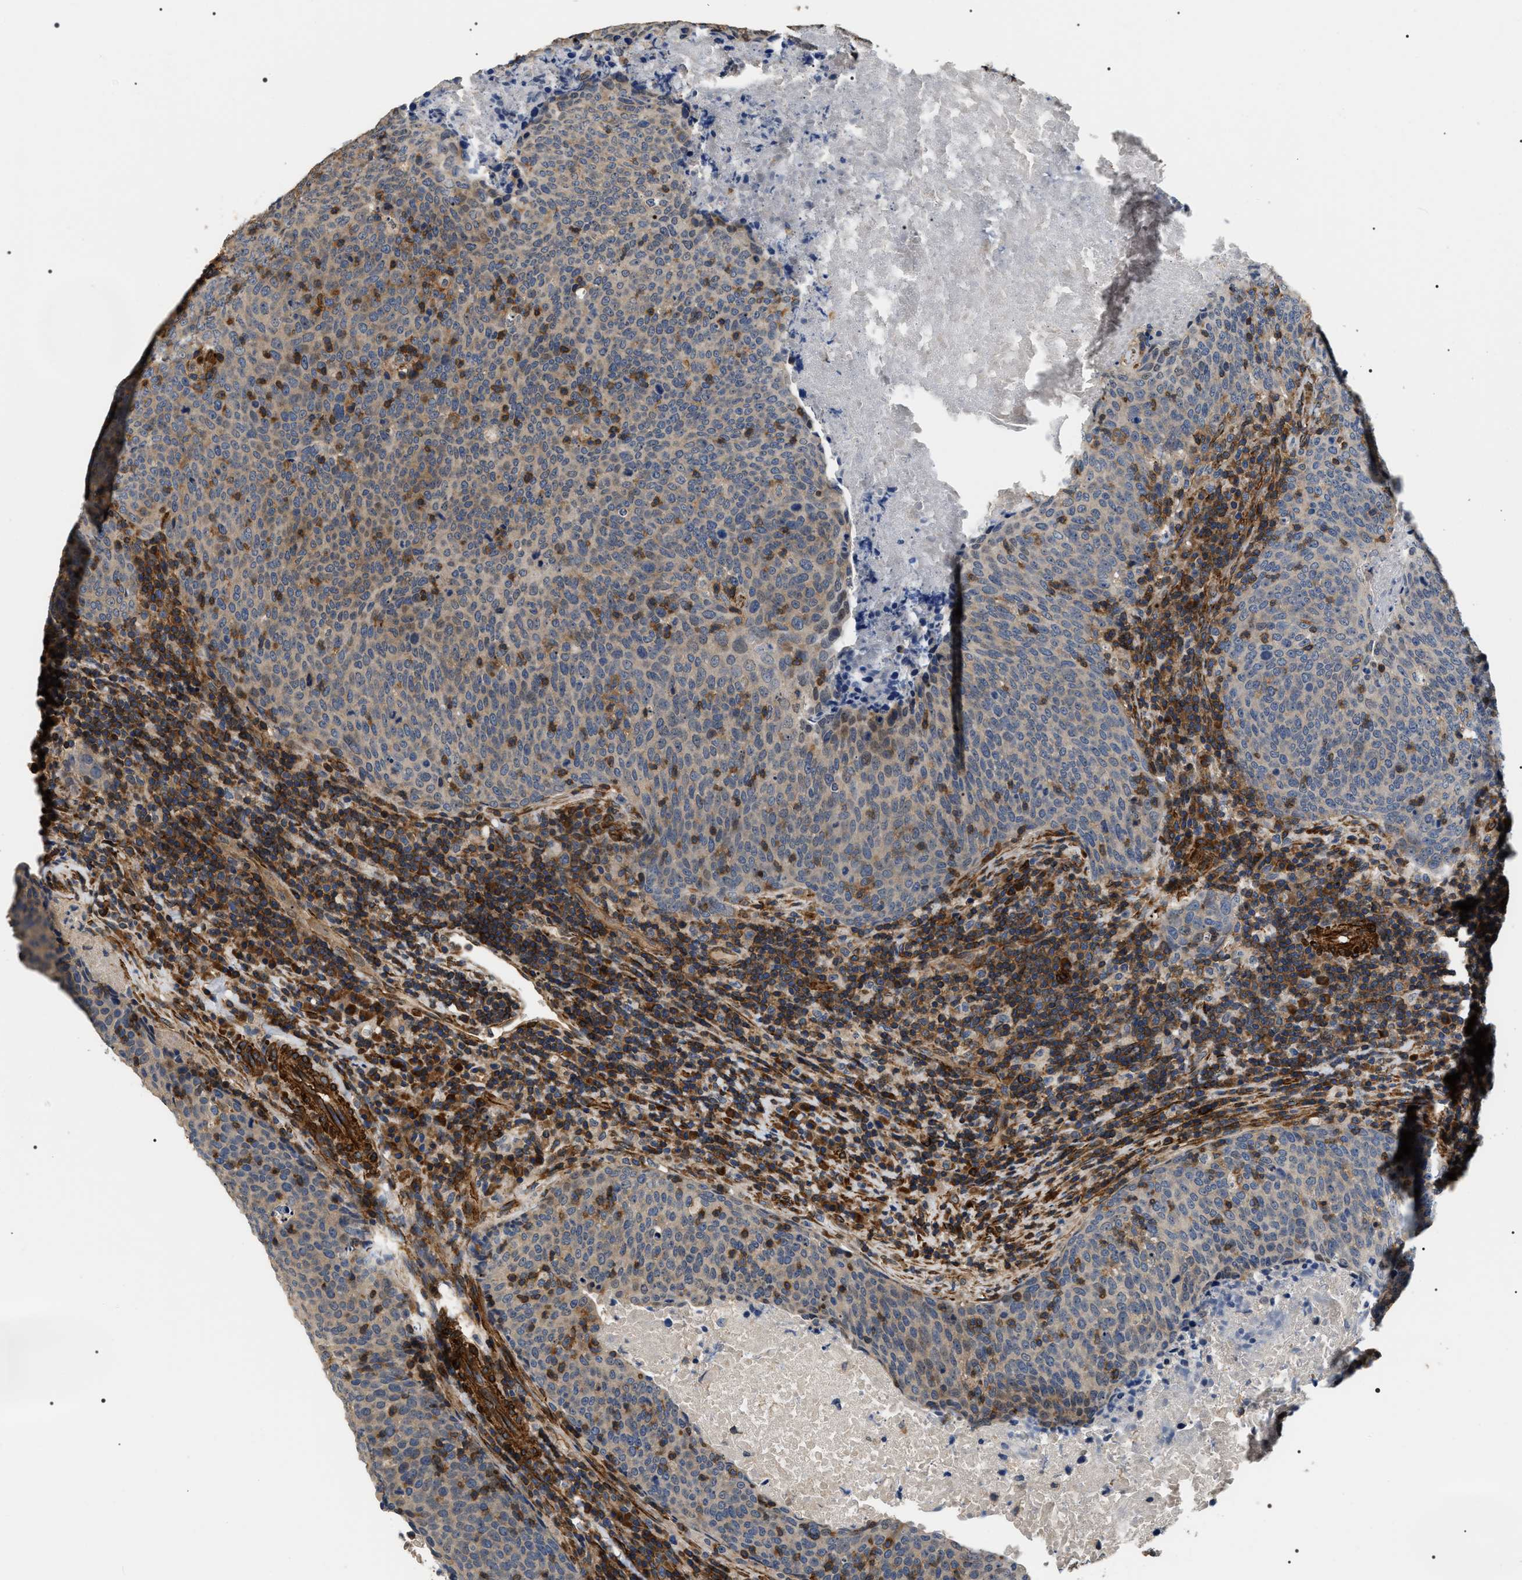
{"staining": {"intensity": "weak", "quantity": "<25%", "location": "cytoplasmic/membranous"}, "tissue": "head and neck cancer", "cell_type": "Tumor cells", "image_type": "cancer", "snomed": [{"axis": "morphology", "description": "Squamous cell carcinoma, NOS"}, {"axis": "morphology", "description": "Squamous cell carcinoma, metastatic, NOS"}, {"axis": "topography", "description": "Lymph node"}, {"axis": "topography", "description": "Head-Neck"}], "caption": "IHC histopathology image of neoplastic tissue: squamous cell carcinoma (head and neck) stained with DAB (3,3'-diaminobenzidine) demonstrates no significant protein expression in tumor cells. (Brightfield microscopy of DAB (3,3'-diaminobenzidine) IHC at high magnification).", "gene": "ZC3HAV1L", "patient": {"sex": "male", "age": 62}}